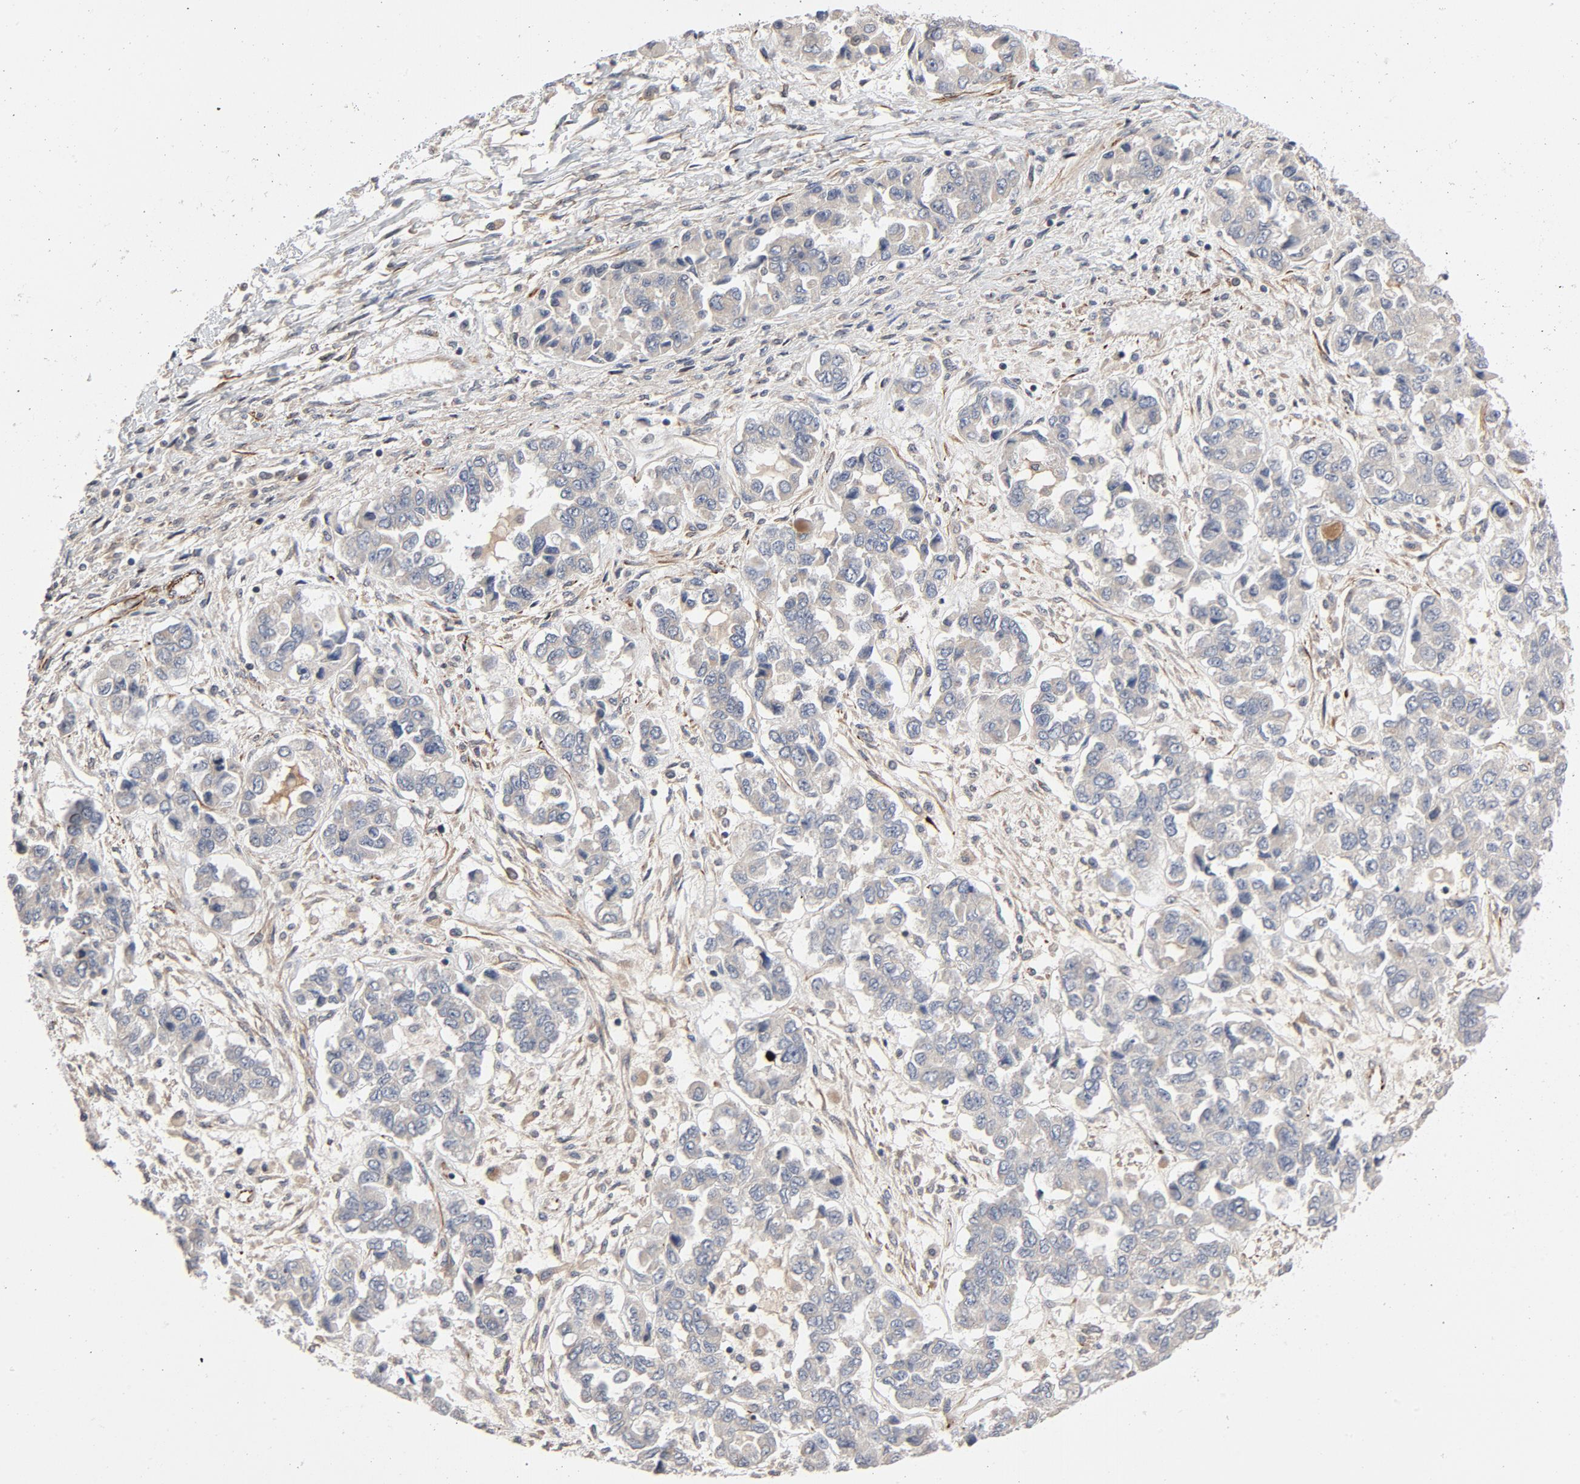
{"staining": {"intensity": "weak", "quantity": "25%-75%", "location": "cytoplasmic/membranous"}, "tissue": "ovarian cancer", "cell_type": "Tumor cells", "image_type": "cancer", "snomed": [{"axis": "morphology", "description": "Cystadenocarcinoma, serous, NOS"}, {"axis": "topography", "description": "Ovary"}], "caption": "Human ovarian cancer (serous cystadenocarcinoma) stained with a protein marker reveals weak staining in tumor cells.", "gene": "FAM118A", "patient": {"sex": "female", "age": 84}}